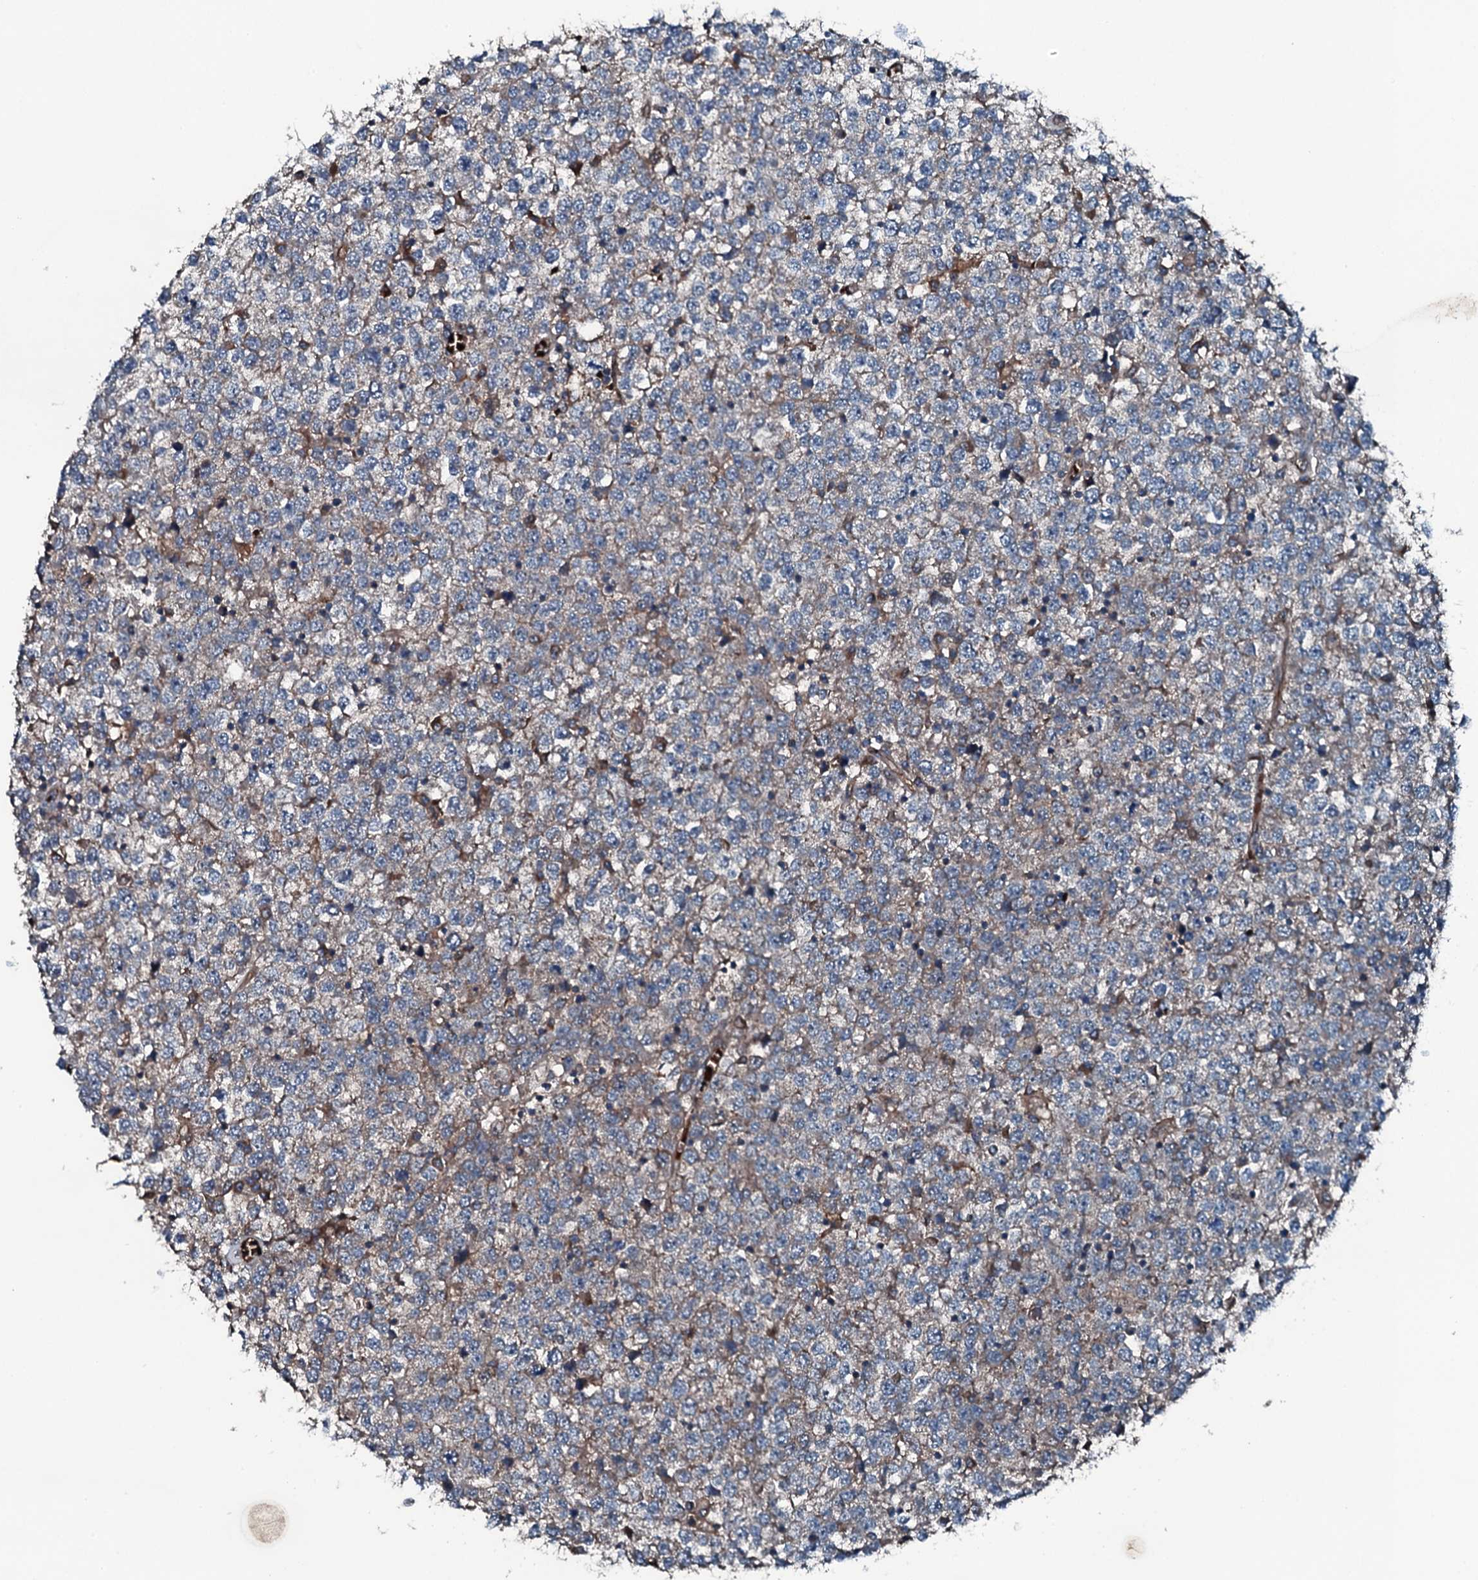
{"staining": {"intensity": "weak", "quantity": "25%-75%", "location": "cytoplasmic/membranous"}, "tissue": "testis cancer", "cell_type": "Tumor cells", "image_type": "cancer", "snomed": [{"axis": "morphology", "description": "Seminoma, NOS"}, {"axis": "topography", "description": "Testis"}], "caption": "Tumor cells exhibit weak cytoplasmic/membranous staining in approximately 25%-75% of cells in testis cancer.", "gene": "TRIM7", "patient": {"sex": "male", "age": 65}}